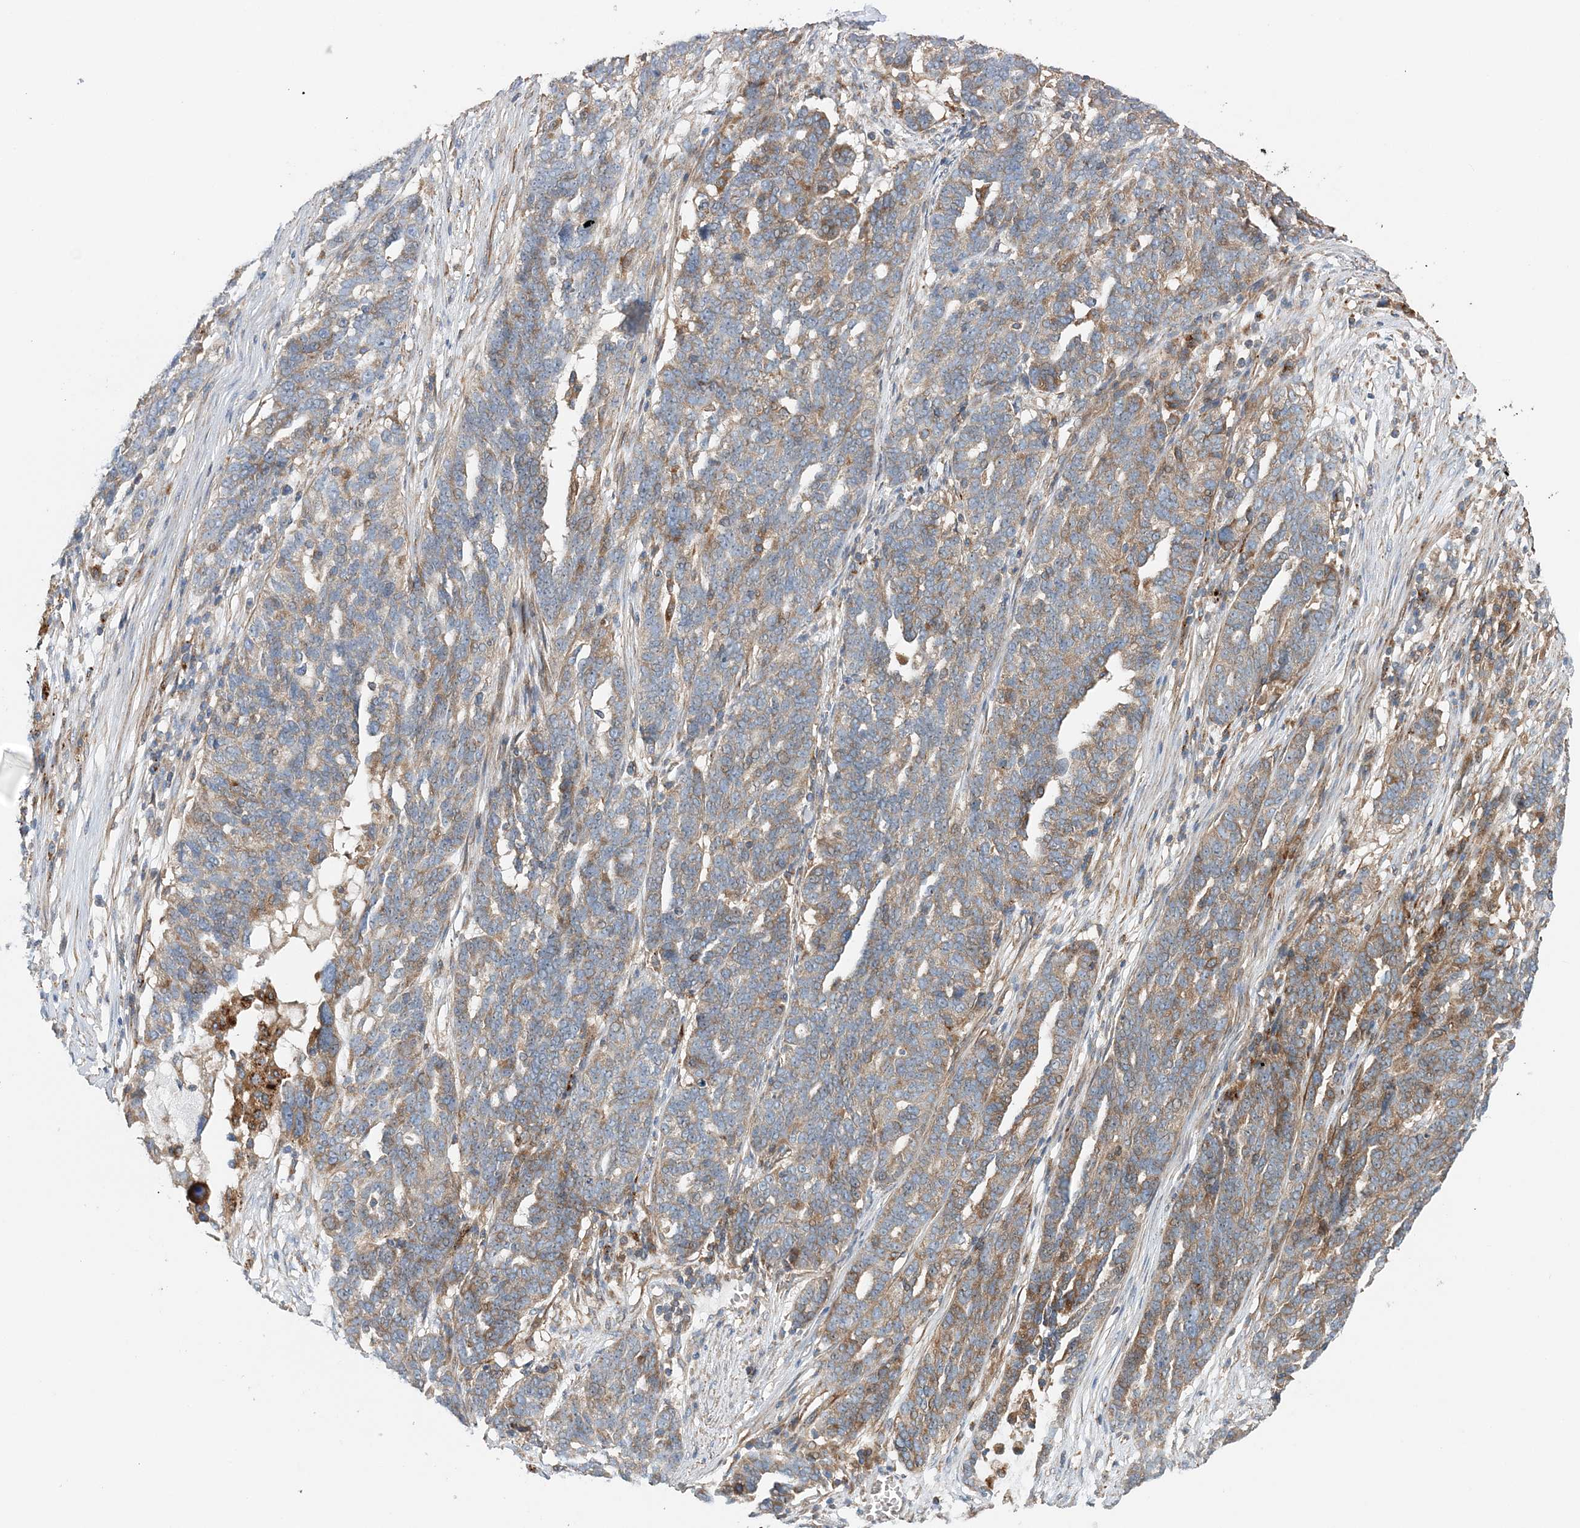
{"staining": {"intensity": "moderate", "quantity": "25%-75%", "location": "cytoplasmic/membranous"}, "tissue": "ovarian cancer", "cell_type": "Tumor cells", "image_type": "cancer", "snomed": [{"axis": "morphology", "description": "Cystadenocarcinoma, serous, NOS"}, {"axis": "topography", "description": "Ovary"}], "caption": "Ovarian cancer (serous cystadenocarcinoma) stained for a protein exhibits moderate cytoplasmic/membranous positivity in tumor cells.", "gene": "TTI1", "patient": {"sex": "female", "age": 59}}